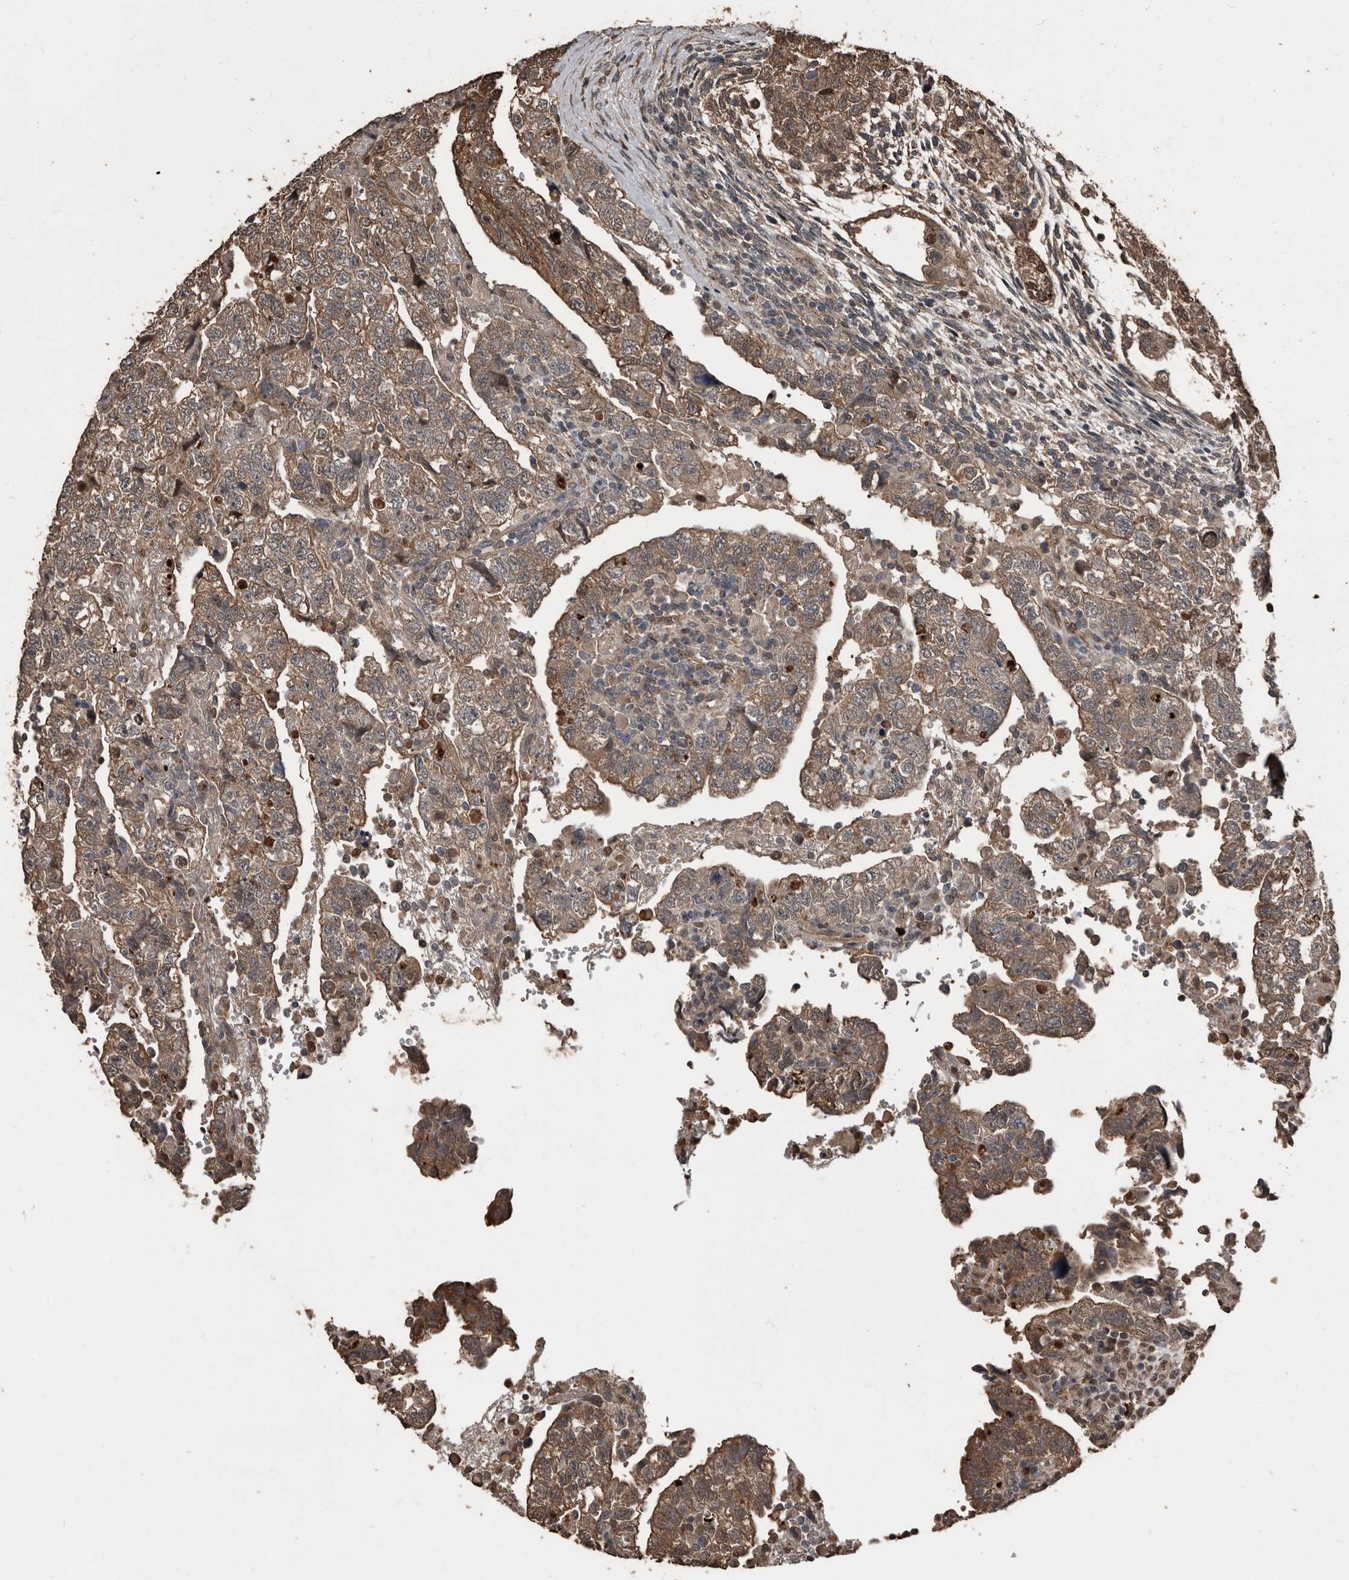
{"staining": {"intensity": "moderate", "quantity": ">75%", "location": "cytoplasmic/membranous"}, "tissue": "testis cancer", "cell_type": "Tumor cells", "image_type": "cancer", "snomed": [{"axis": "morphology", "description": "Normal tissue, NOS"}, {"axis": "morphology", "description": "Carcinoma, Embryonal, NOS"}, {"axis": "topography", "description": "Testis"}], "caption": "An image showing moderate cytoplasmic/membranous expression in about >75% of tumor cells in testis cancer, as visualized by brown immunohistochemical staining.", "gene": "FSBP", "patient": {"sex": "male", "age": 36}}